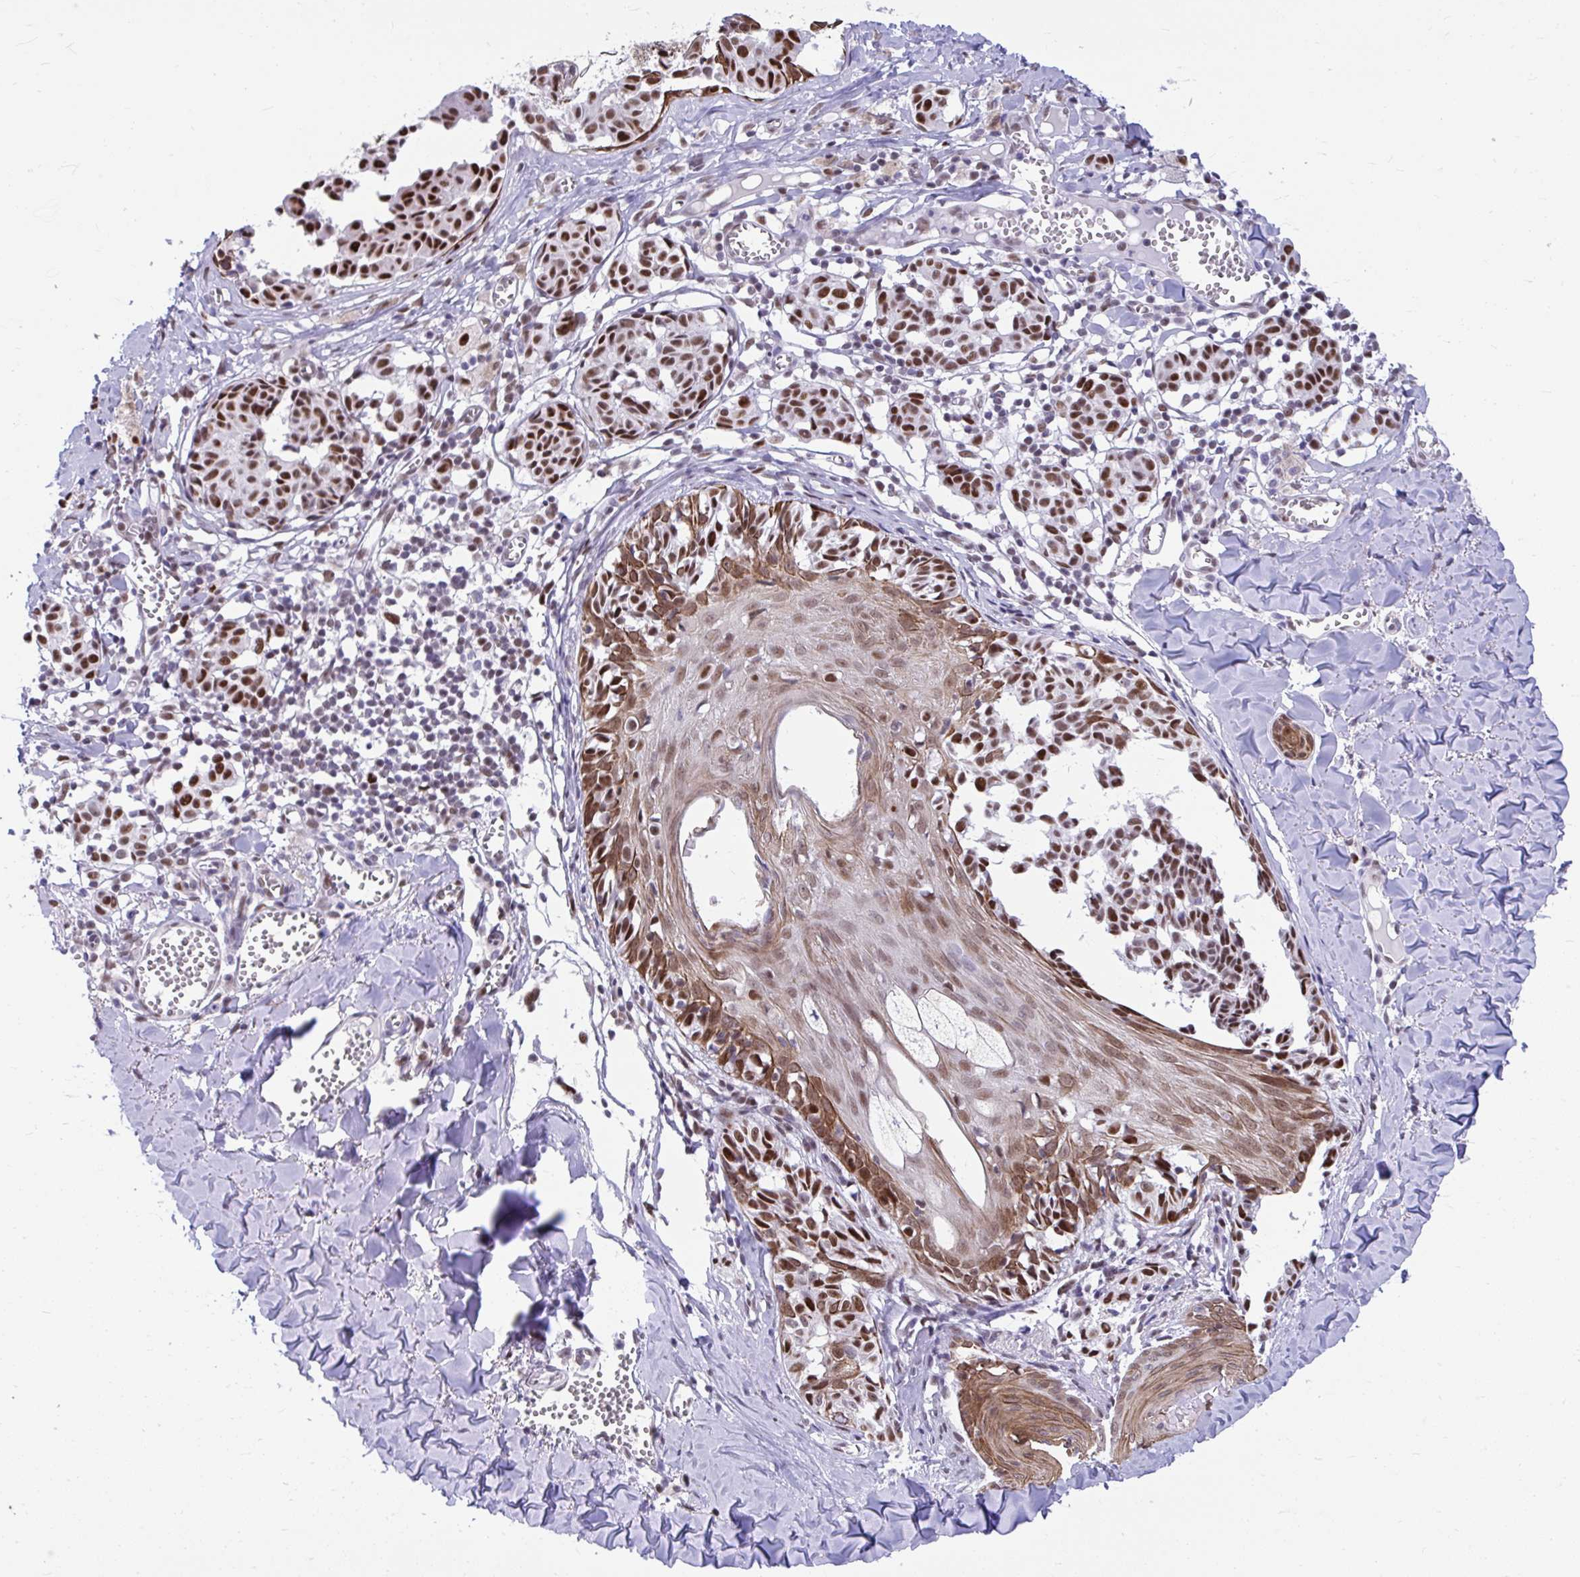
{"staining": {"intensity": "strong", "quantity": "25%-75%", "location": "nuclear"}, "tissue": "melanoma", "cell_type": "Tumor cells", "image_type": "cancer", "snomed": [{"axis": "morphology", "description": "Malignant melanoma, NOS"}, {"axis": "topography", "description": "Skin"}], "caption": "This photomicrograph displays immunohistochemistry staining of malignant melanoma, with high strong nuclear staining in about 25%-75% of tumor cells.", "gene": "SLC35C2", "patient": {"sex": "female", "age": 43}}